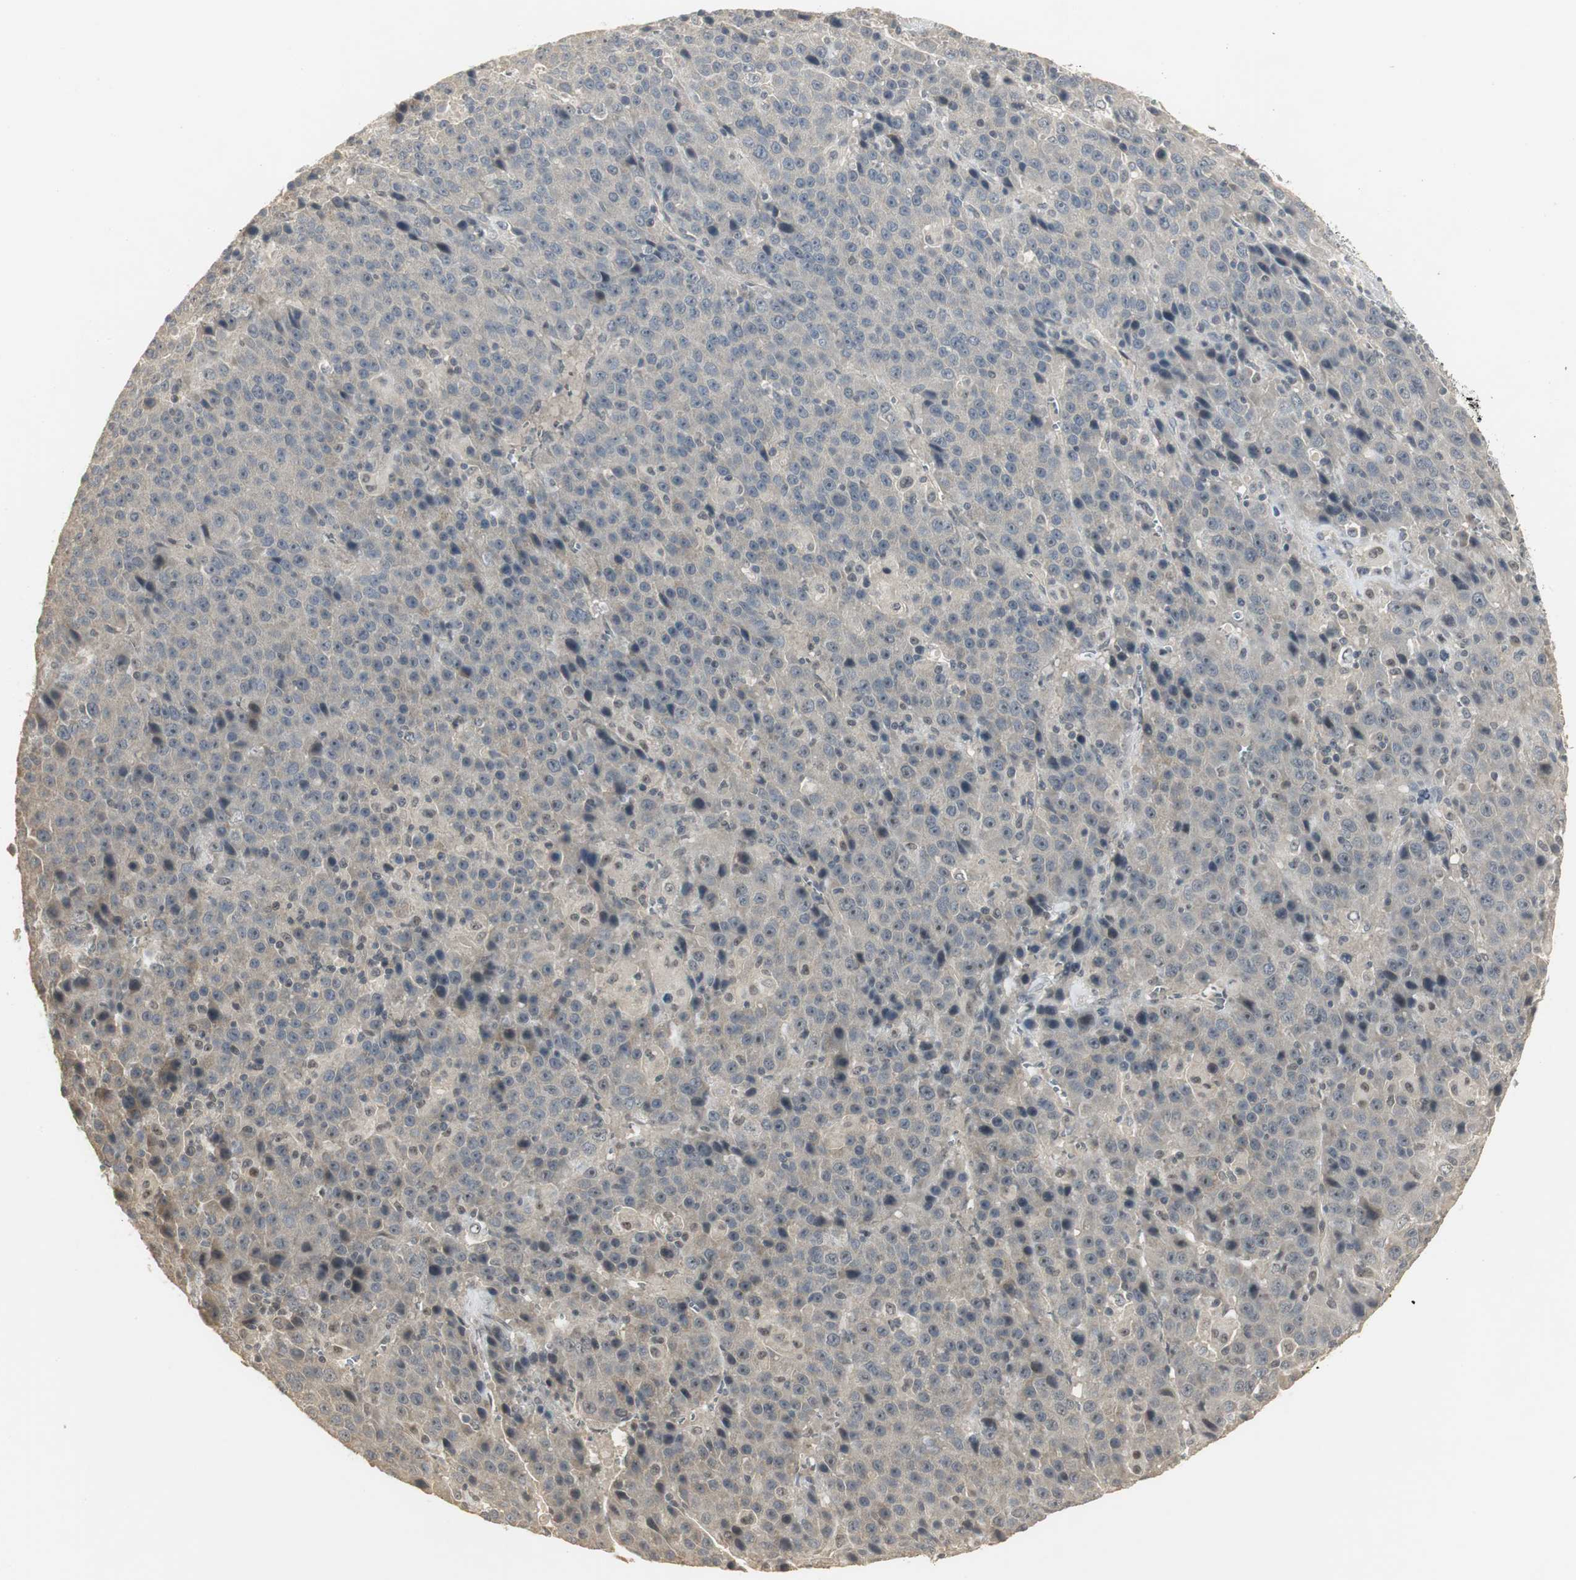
{"staining": {"intensity": "weak", "quantity": "<25%", "location": "cytoplasmic/membranous,nuclear"}, "tissue": "liver cancer", "cell_type": "Tumor cells", "image_type": "cancer", "snomed": [{"axis": "morphology", "description": "Carcinoma, Hepatocellular, NOS"}, {"axis": "topography", "description": "Liver"}], "caption": "Histopathology image shows no significant protein positivity in tumor cells of hepatocellular carcinoma (liver).", "gene": "ELOA", "patient": {"sex": "female", "age": 53}}